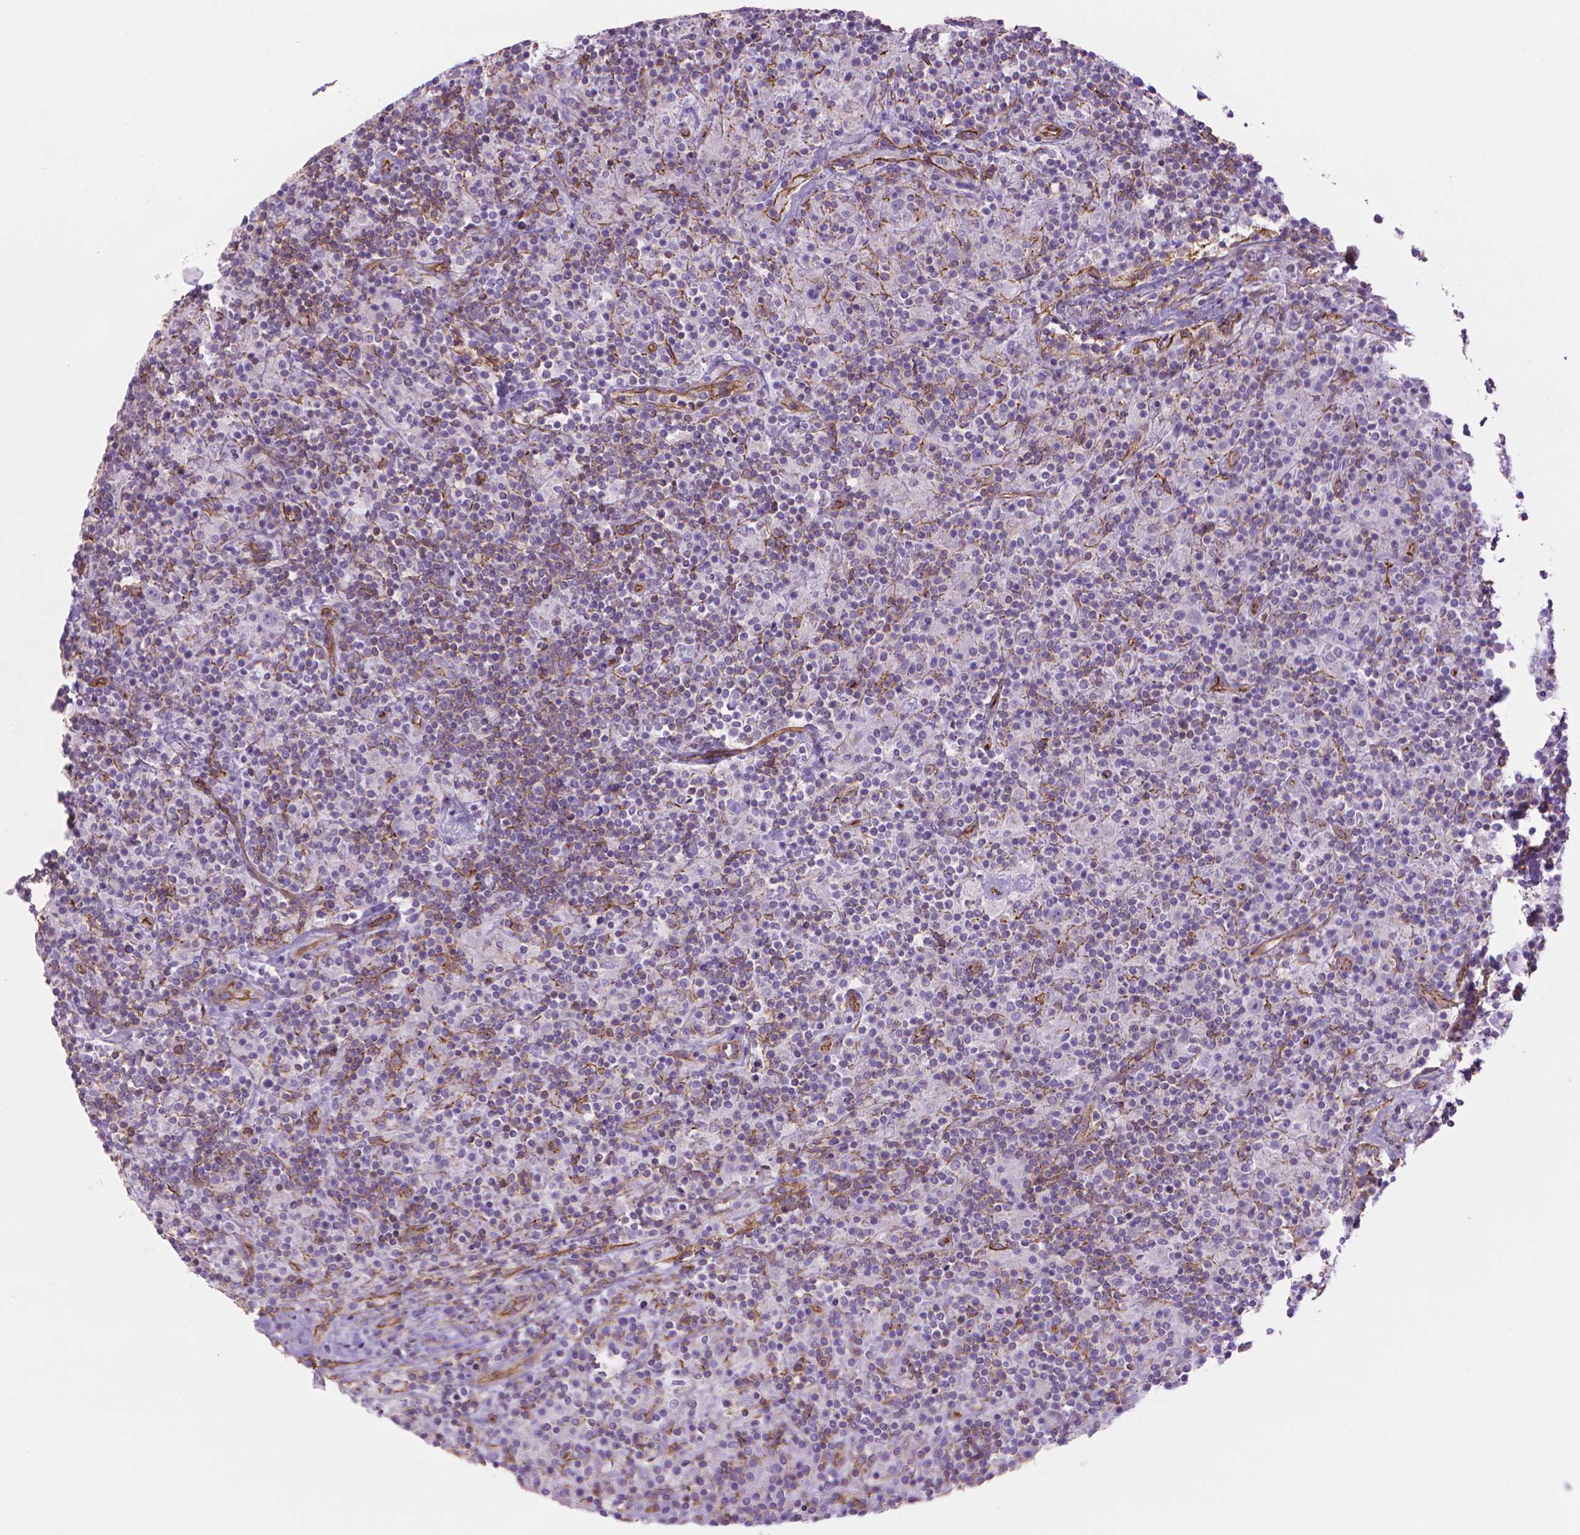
{"staining": {"intensity": "negative", "quantity": "none", "location": "none"}, "tissue": "lymphoma", "cell_type": "Tumor cells", "image_type": "cancer", "snomed": [{"axis": "morphology", "description": "Hodgkin's disease, NOS"}, {"axis": "topography", "description": "Lymph node"}], "caption": "Image shows no protein expression in tumor cells of Hodgkin's disease tissue.", "gene": "TENT5A", "patient": {"sex": "male", "age": 70}}